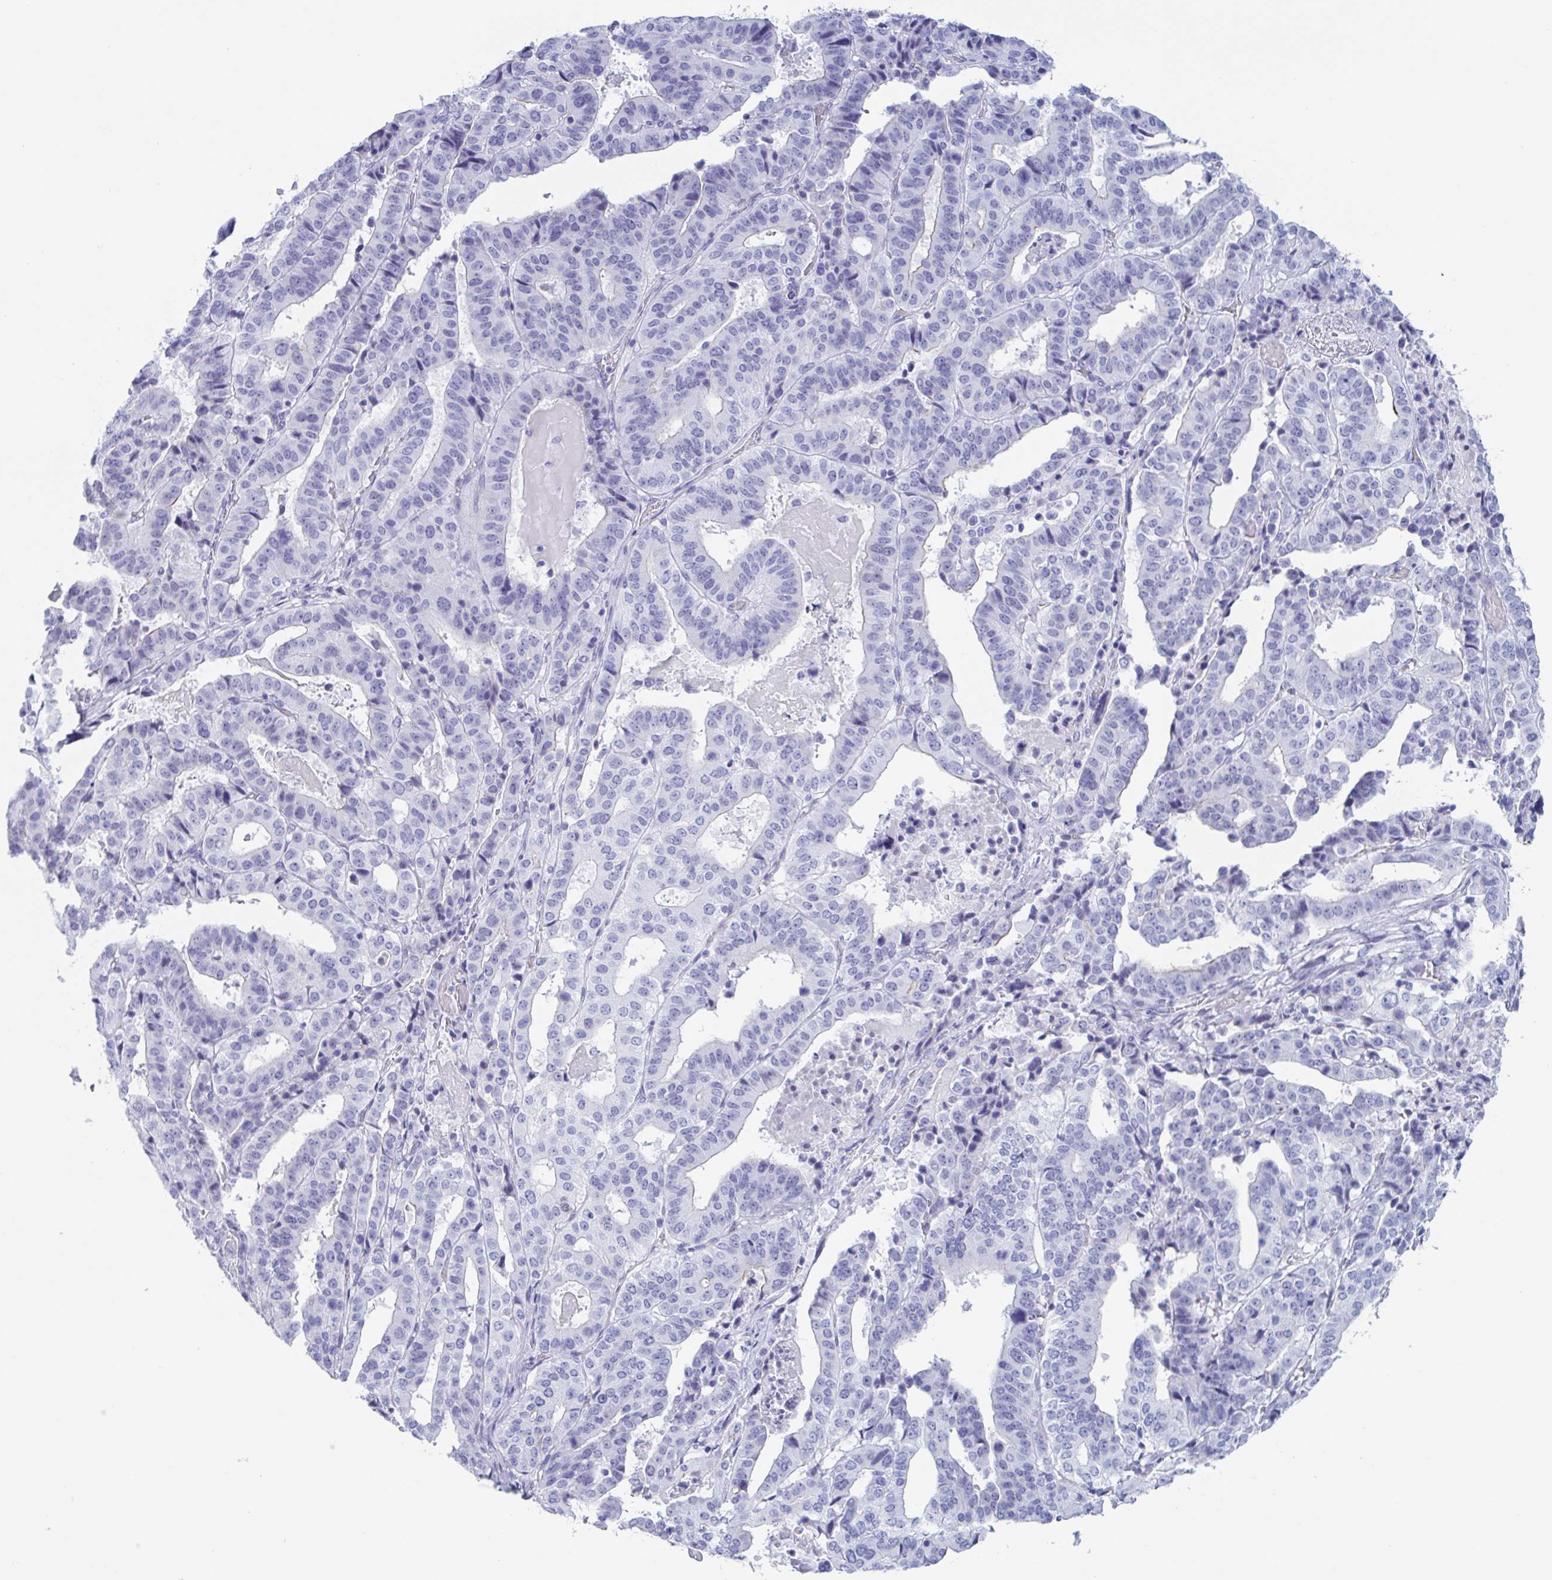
{"staining": {"intensity": "negative", "quantity": "none", "location": "none"}, "tissue": "stomach cancer", "cell_type": "Tumor cells", "image_type": "cancer", "snomed": [{"axis": "morphology", "description": "Adenocarcinoma, NOS"}, {"axis": "topography", "description": "Stomach"}], "caption": "An image of stomach cancer (adenocarcinoma) stained for a protein exhibits no brown staining in tumor cells.", "gene": "CDX4", "patient": {"sex": "male", "age": 48}}